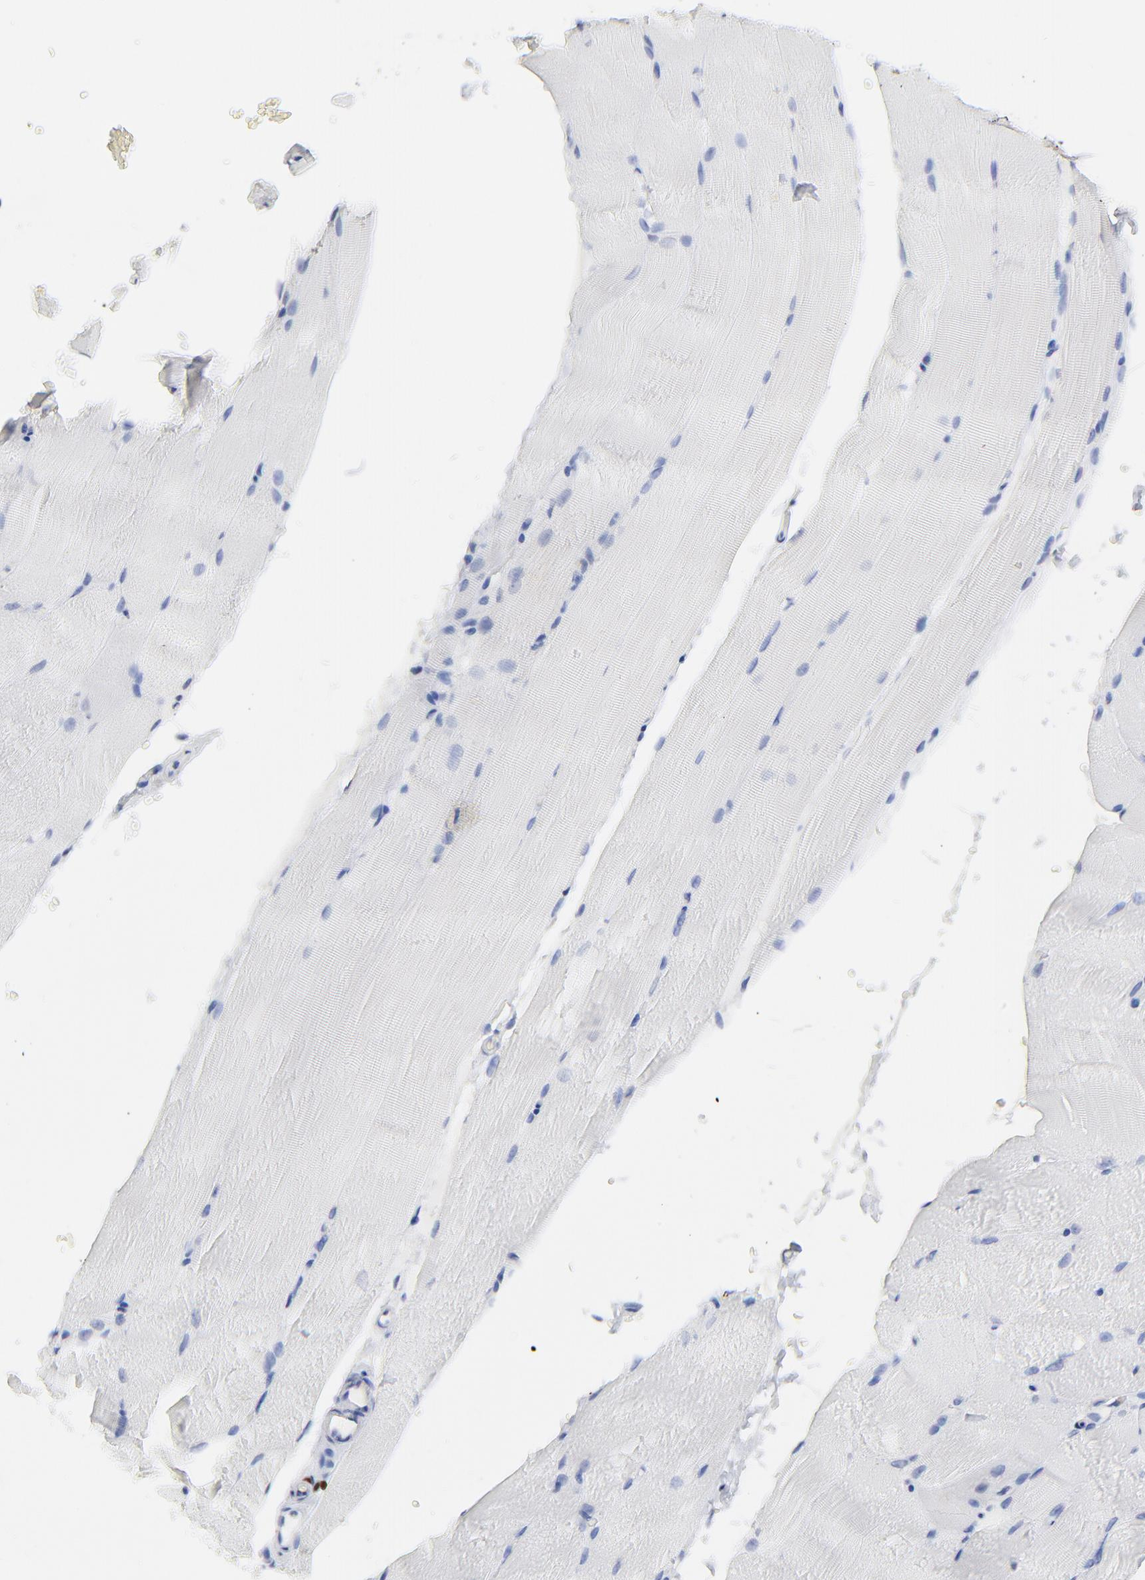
{"staining": {"intensity": "negative", "quantity": "none", "location": "none"}, "tissue": "skeletal muscle", "cell_type": "Myocytes", "image_type": "normal", "snomed": [{"axis": "morphology", "description": "Normal tissue, NOS"}, {"axis": "topography", "description": "Skeletal muscle"}], "caption": "DAB immunohistochemical staining of normal skeletal muscle shows no significant expression in myocytes. (DAB (3,3'-diaminobenzidine) immunohistochemistry (IHC) visualized using brightfield microscopy, high magnification).", "gene": "ZAP70", "patient": {"sex": "female", "age": 37}}